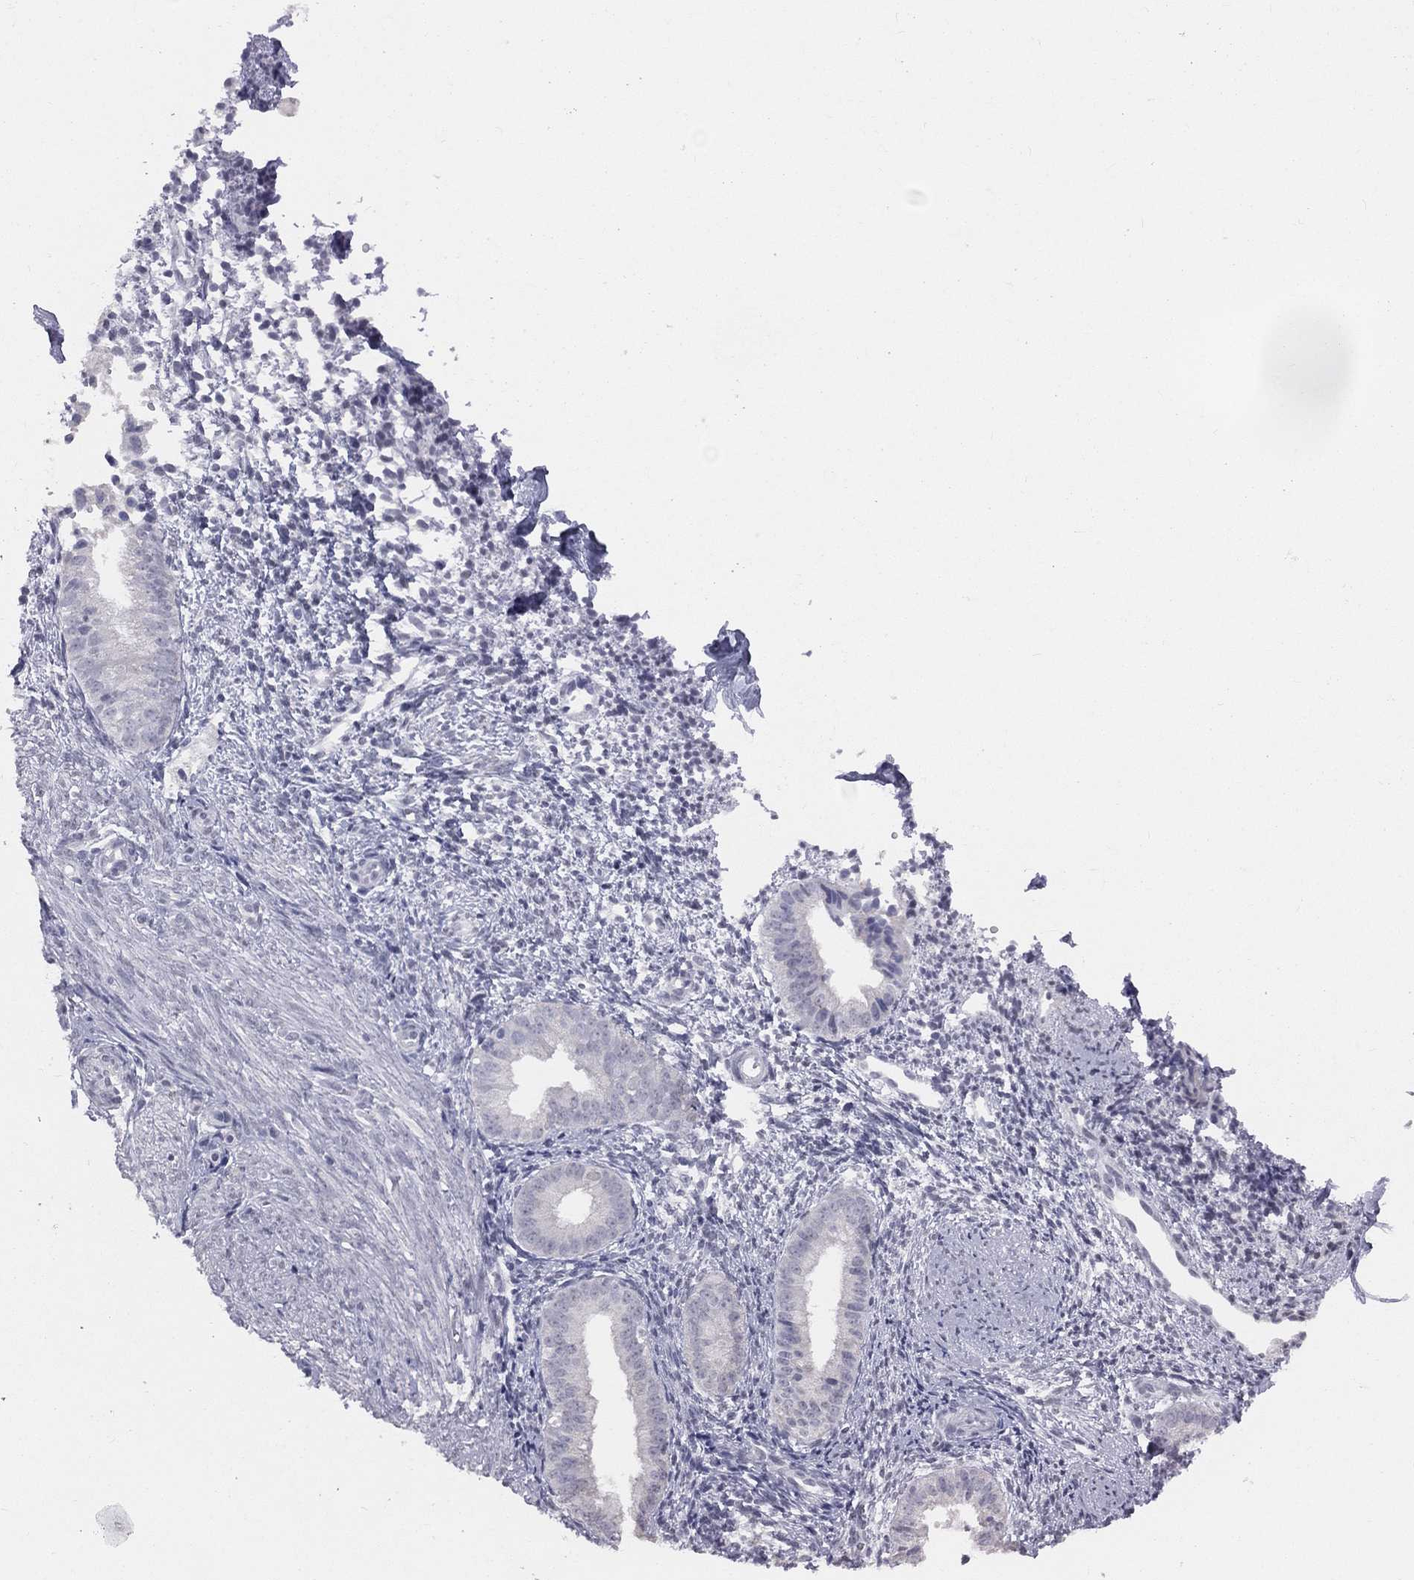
{"staining": {"intensity": "negative", "quantity": "none", "location": "none"}, "tissue": "endometrium", "cell_type": "Cells in endometrial stroma", "image_type": "normal", "snomed": [{"axis": "morphology", "description": "Normal tissue, NOS"}, {"axis": "topography", "description": "Endometrium"}], "caption": "Immunohistochemistry (IHC) of benign human endometrium displays no expression in cells in endometrial stroma. (IHC, brightfield microscopy, high magnification).", "gene": "DMKN", "patient": {"sex": "female", "age": 47}}